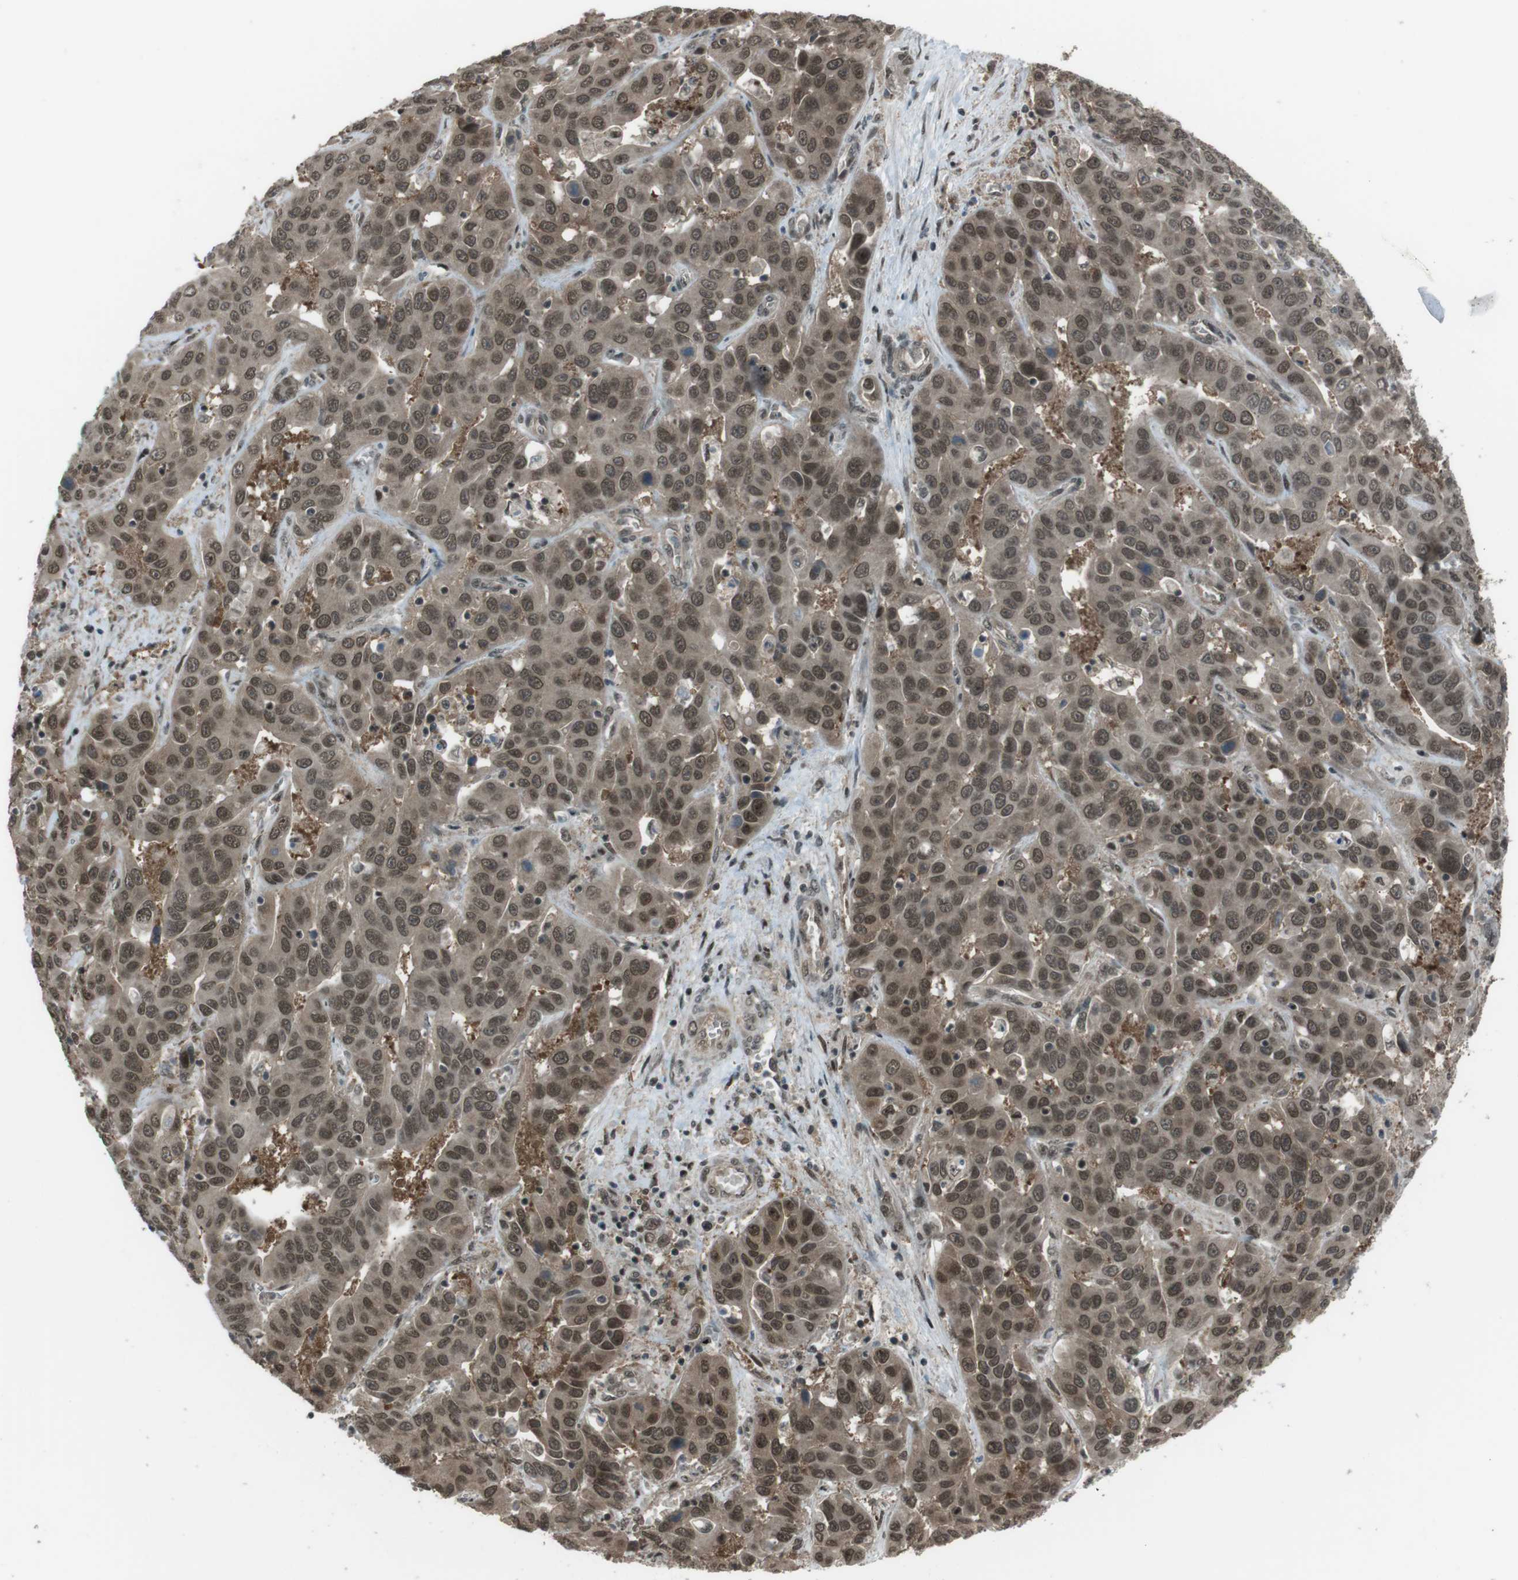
{"staining": {"intensity": "moderate", "quantity": ">75%", "location": "cytoplasmic/membranous,nuclear"}, "tissue": "liver cancer", "cell_type": "Tumor cells", "image_type": "cancer", "snomed": [{"axis": "morphology", "description": "Cholangiocarcinoma"}, {"axis": "topography", "description": "Liver"}], "caption": "Moderate cytoplasmic/membranous and nuclear expression for a protein is present in approximately >75% of tumor cells of liver cancer (cholangiocarcinoma) using immunohistochemistry (IHC).", "gene": "SLITRK5", "patient": {"sex": "female", "age": 52}}